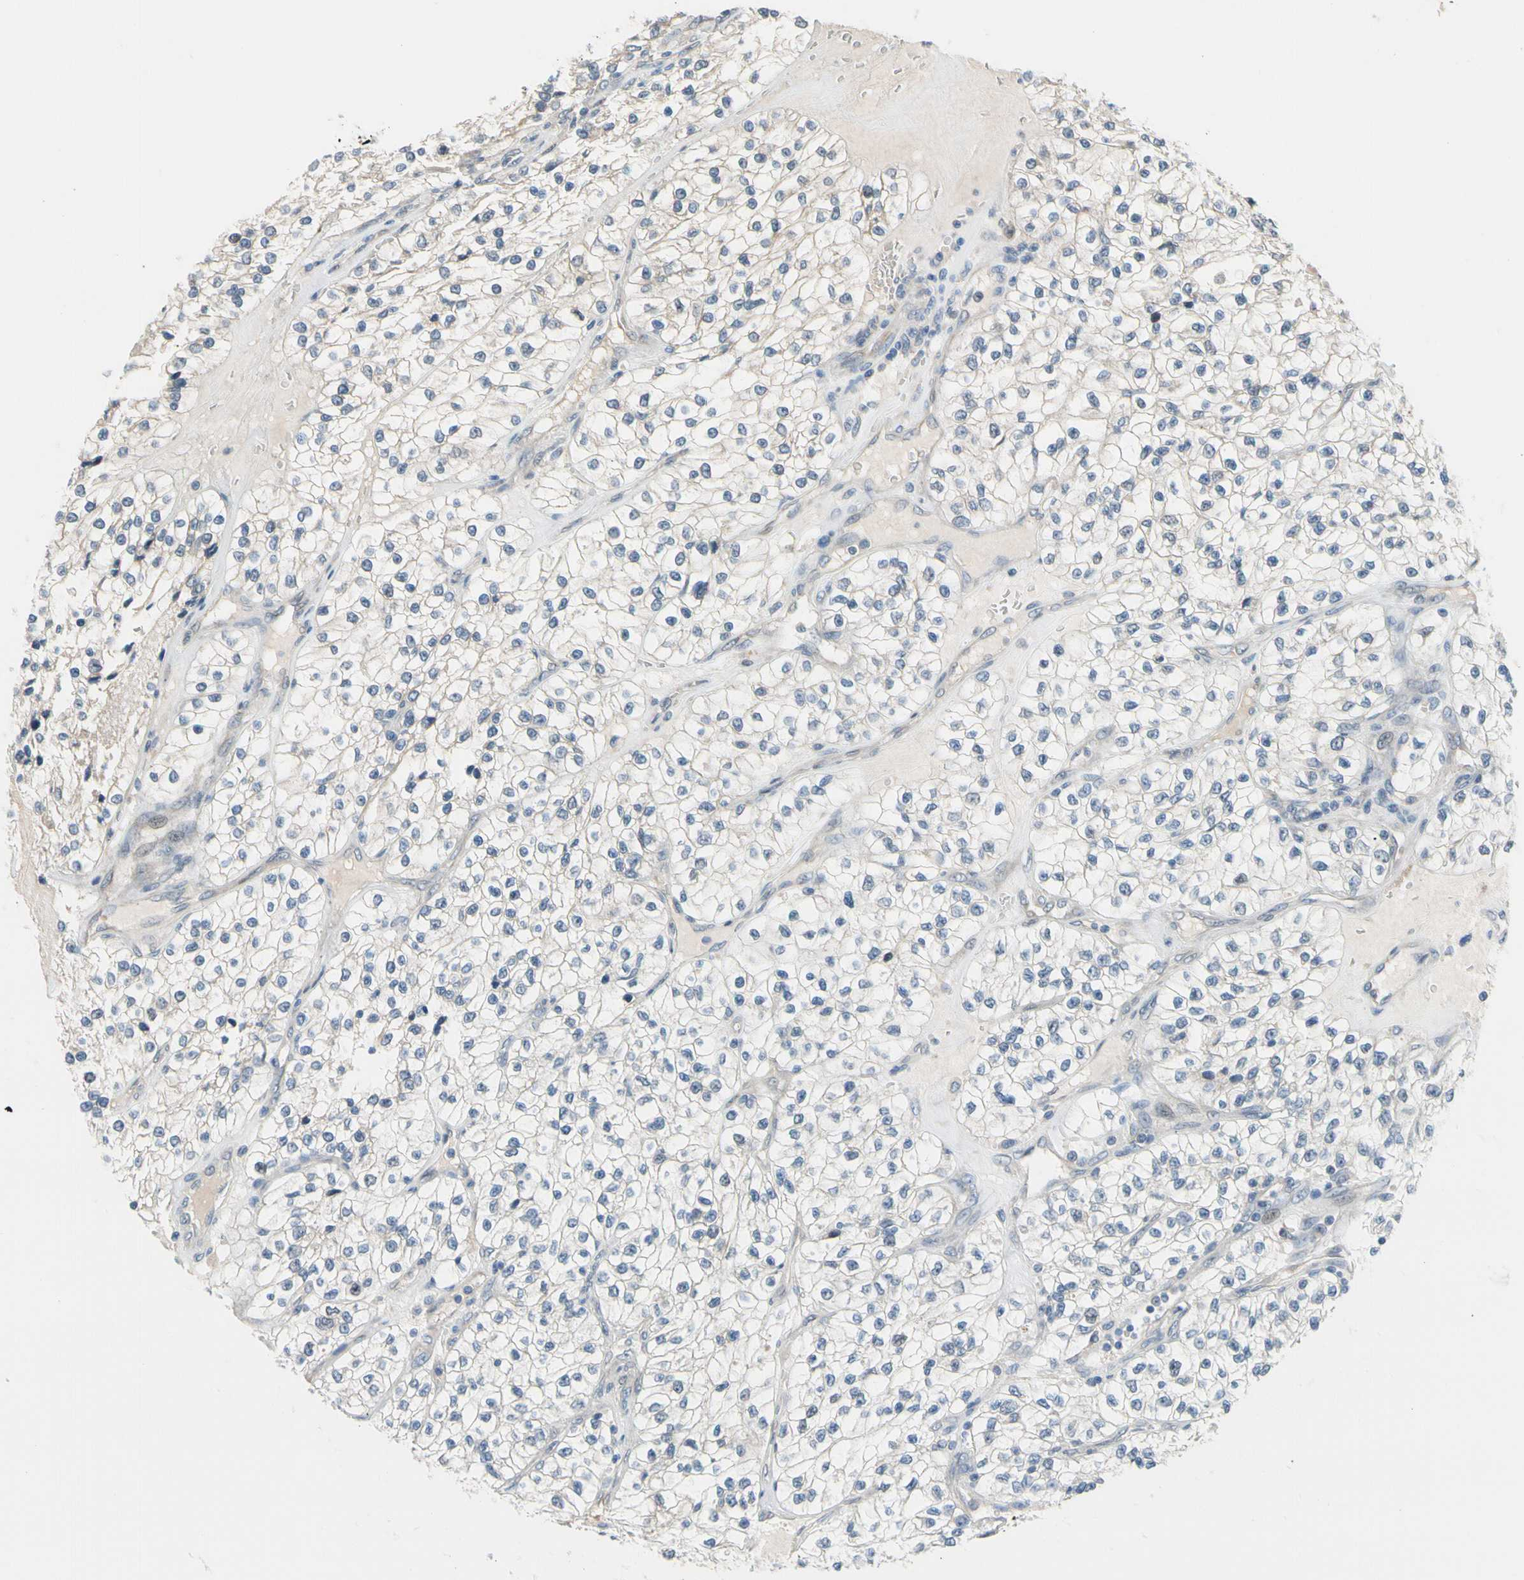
{"staining": {"intensity": "weak", "quantity": "25%-75%", "location": "cytoplasmic/membranous"}, "tissue": "renal cancer", "cell_type": "Tumor cells", "image_type": "cancer", "snomed": [{"axis": "morphology", "description": "Adenocarcinoma, NOS"}, {"axis": "topography", "description": "Kidney"}], "caption": "DAB immunohistochemical staining of human renal cancer (adenocarcinoma) exhibits weak cytoplasmic/membranous protein expression in about 25%-75% of tumor cells.", "gene": "CFAP36", "patient": {"sex": "female", "age": 57}}